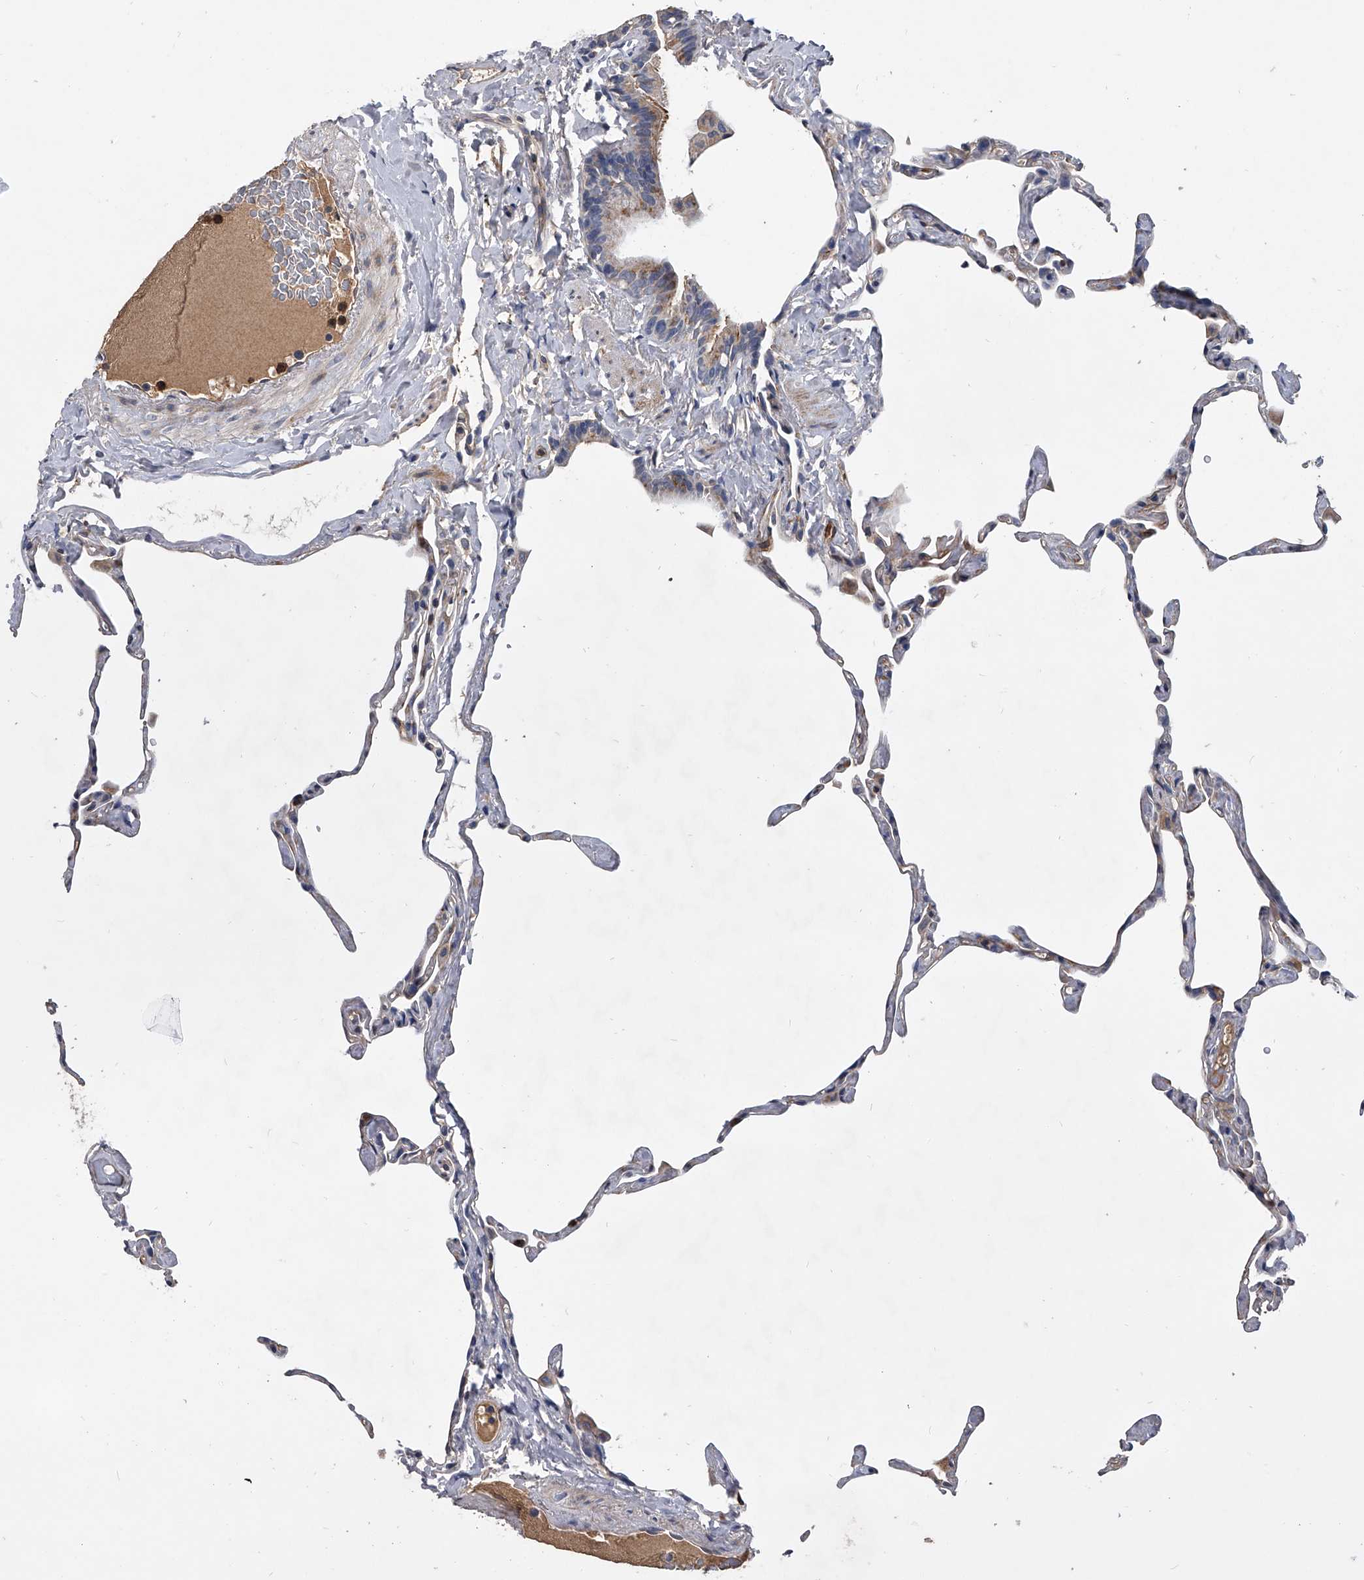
{"staining": {"intensity": "weak", "quantity": "<25%", "location": "cytoplasmic/membranous"}, "tissue": "lung", "cell_type": "Alveolar cells", "image_type": "normal", "snomed": [{"axis": "morphology", "description": "Normal tissue, NOS"}, {"axis": "topography", "description": "Lung"}], "caption": "Lung was stained to show a protein in brown. There is no significant positivity in alveolar cells. (Stains: DAB immunohistochemistry with hematoxylin counter stain, Microscopy: brightfield microscopy at high magnification).", "gene": "NRP1", "patient": {"sex": "male", "age": 65}}